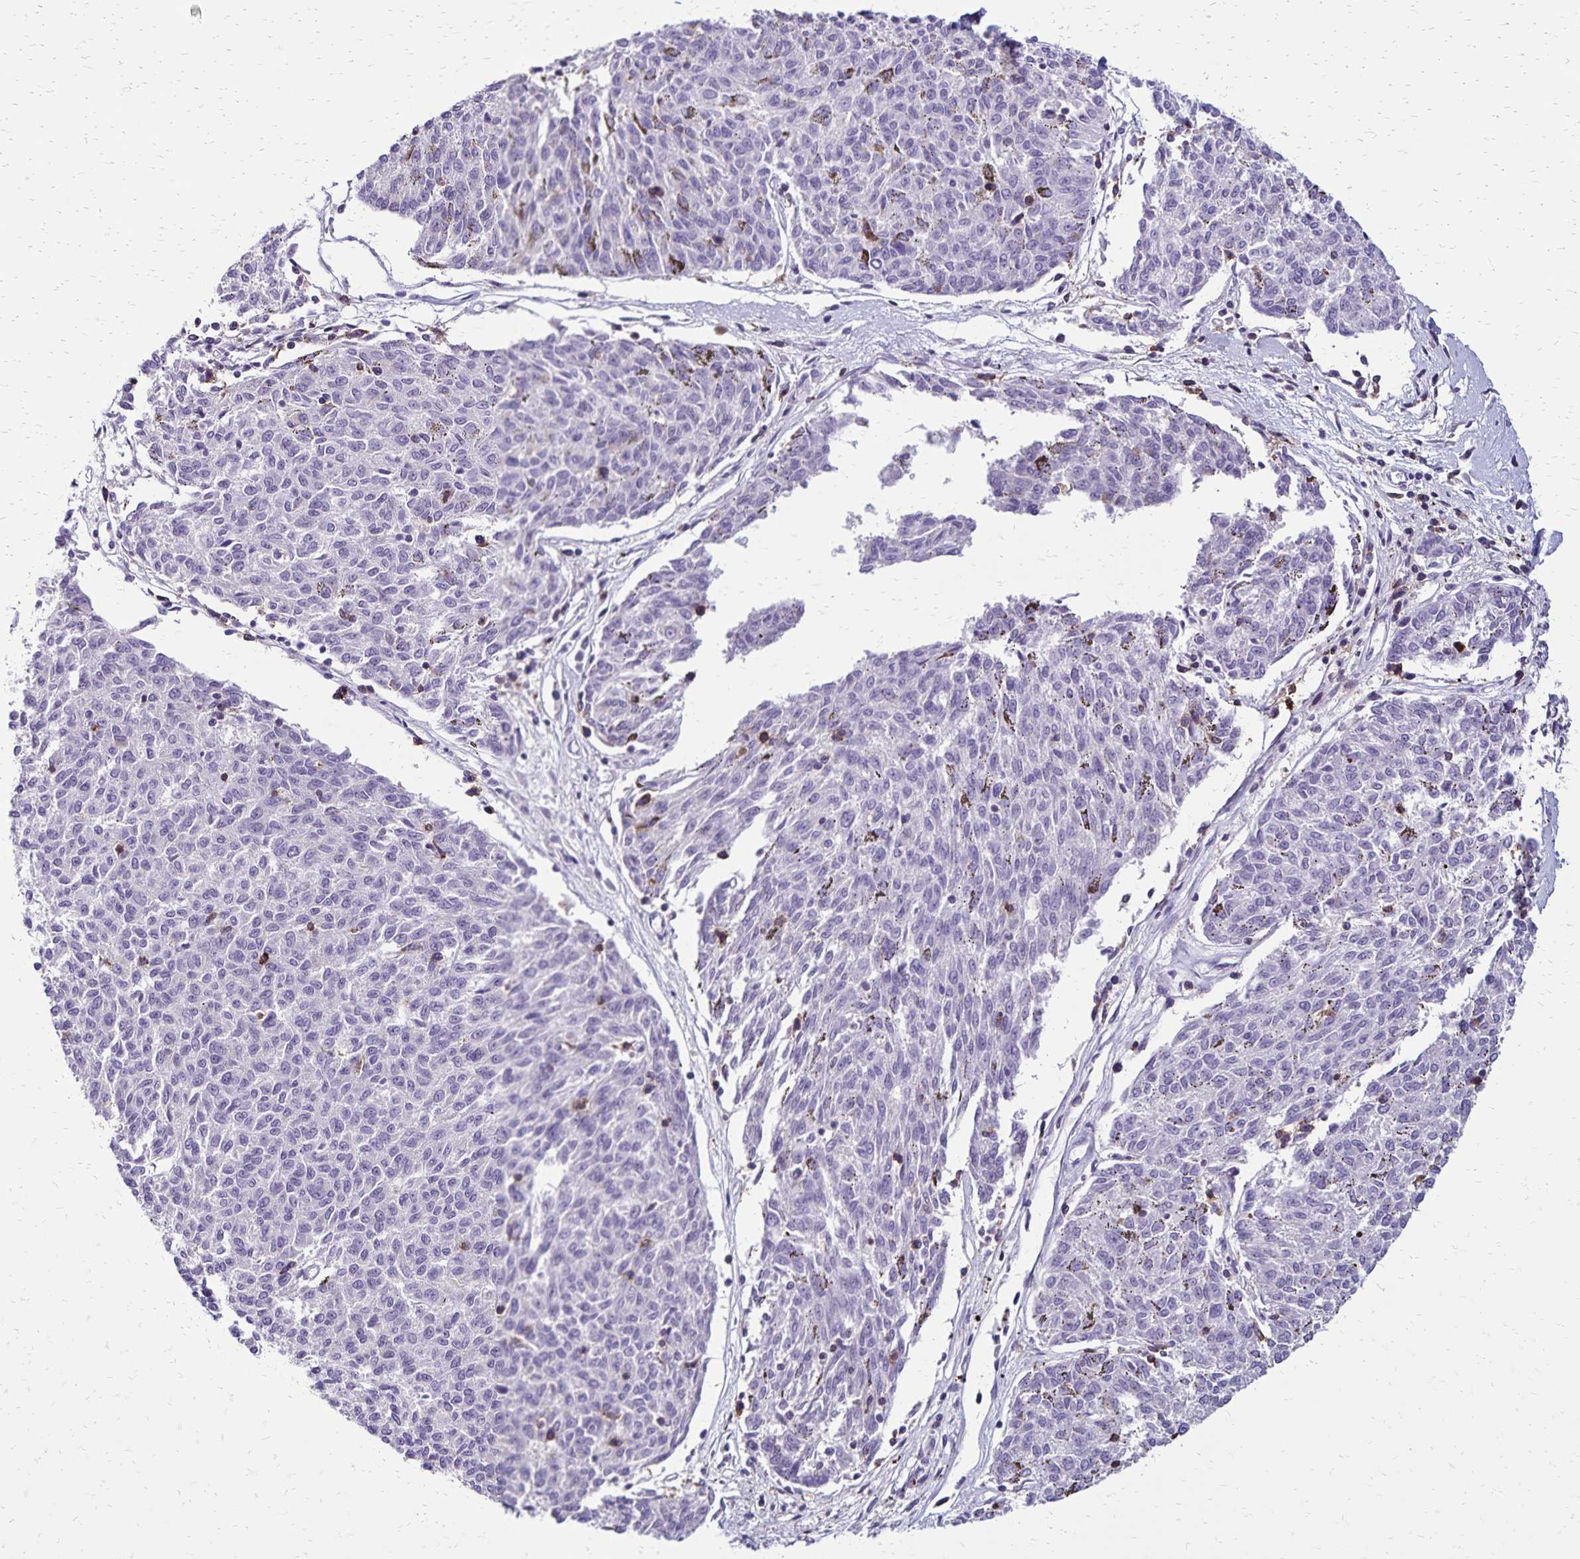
{"staining": {"intensity": "negative", "quantity": "none", "location": "none"}, "tissue": "melanoma", "cell_type": "Tumor cells", "image_type": "cancer", "snomed": [{"axis": "morphology", "description": "Malignant melanoma, NOS"}, {"axis": "topography", "description": "Skin"}], "caption": "DAB immunohistochemical staining of melanoma displays no significant staining in tumor cells.", "gene": "CD27", "patient": {"sex": "female", "age": 72}}